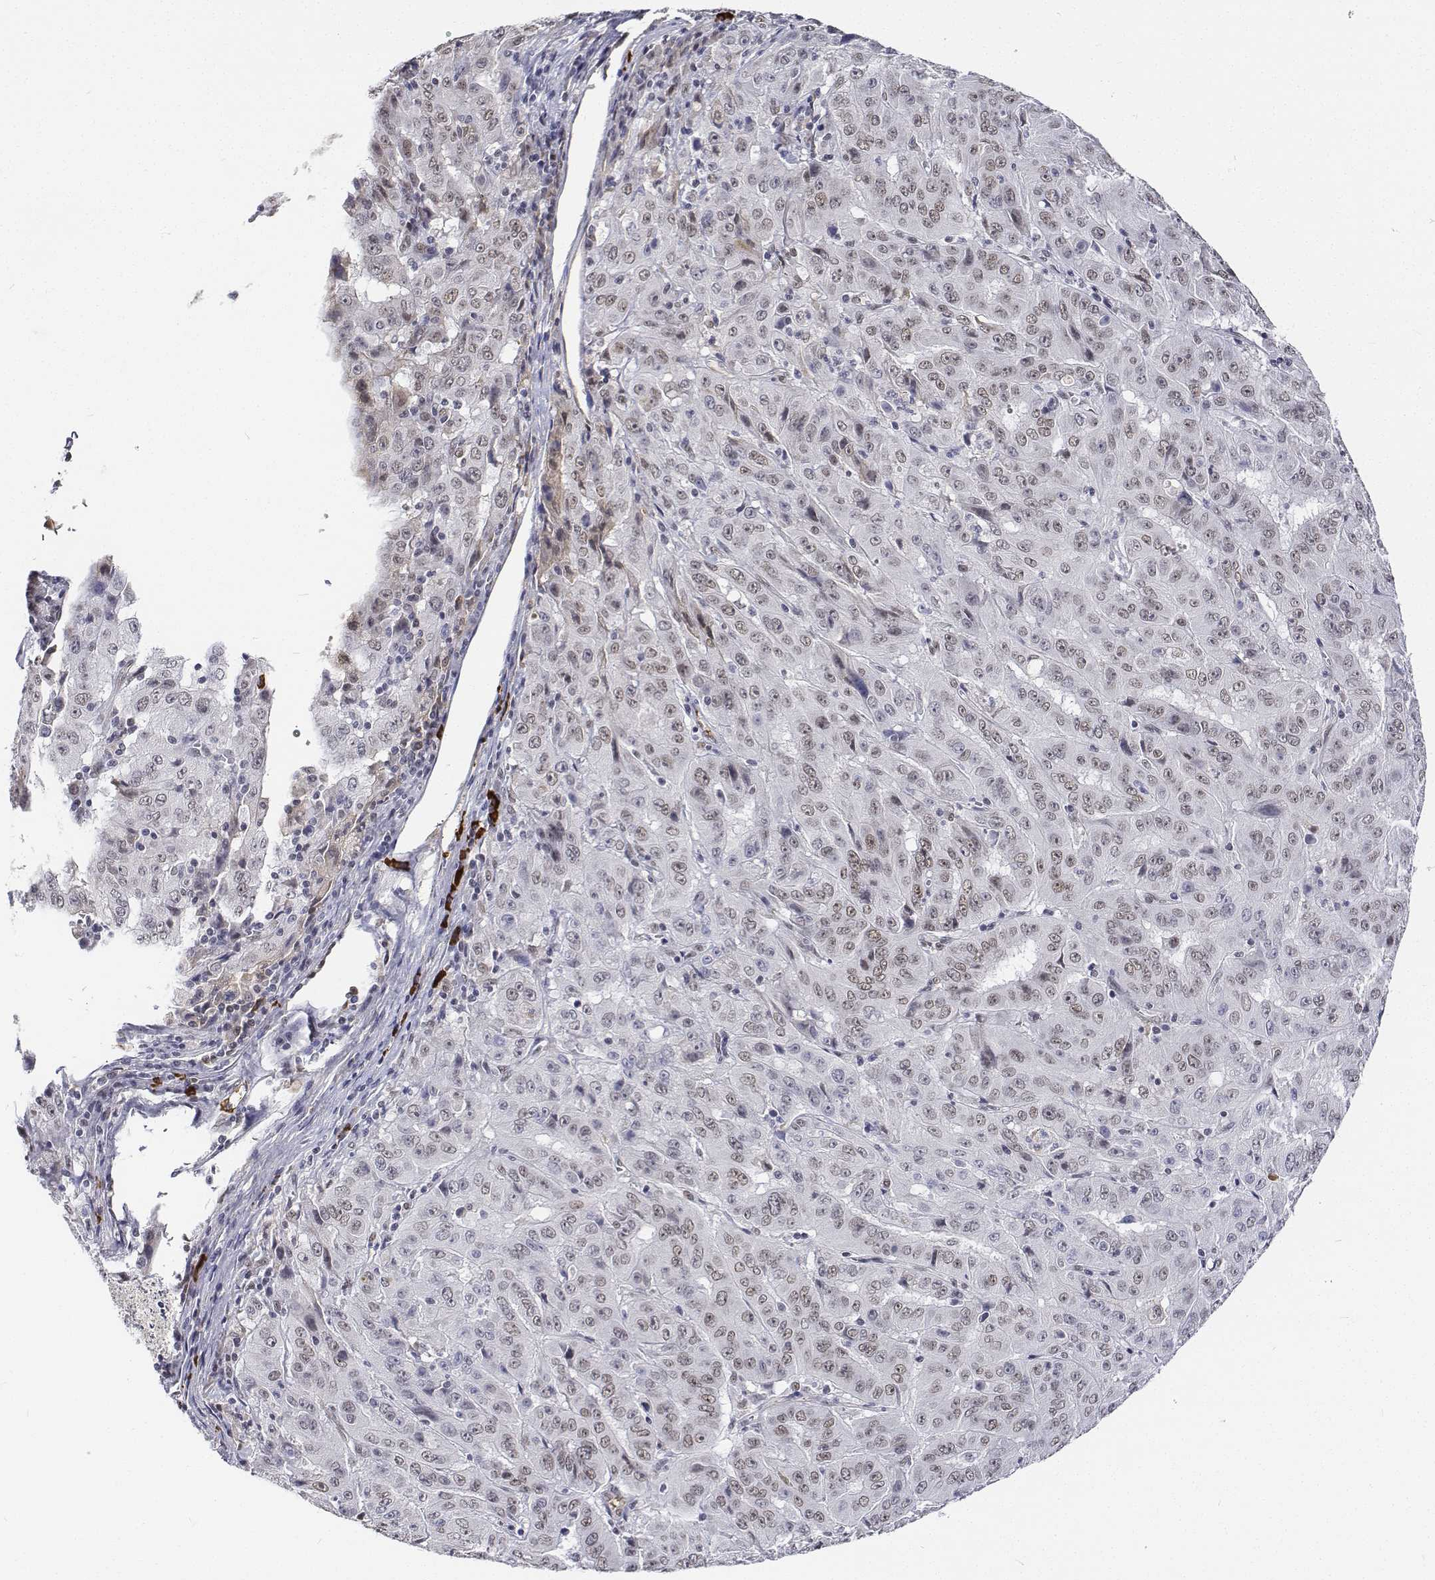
{"staining": {"intensity": "weak", "quantity": "25%-75%", "location": "nuclear"}, "tissue": "pancreatic cancer", "cell_type": "Tumor cells", "image_type": "cancer", "snomed": [{"axis": "morphology", "description": "Adenocarcinoma, NOS"}, {"axis": "topography", "description": "Pancreas"}], "caption": "IHC staining of pancreatic cancer, which shows low levels of weak nuclear staining in about 25%-75% of tumor cells indicating weak nuclear protein expression. The staining was performed using DAB (brown) for protein detection and nuclei were counterstained in hematoxylin (blue).", "gene": "ATRX", "patient": {"sex": "male", "age": 63}}